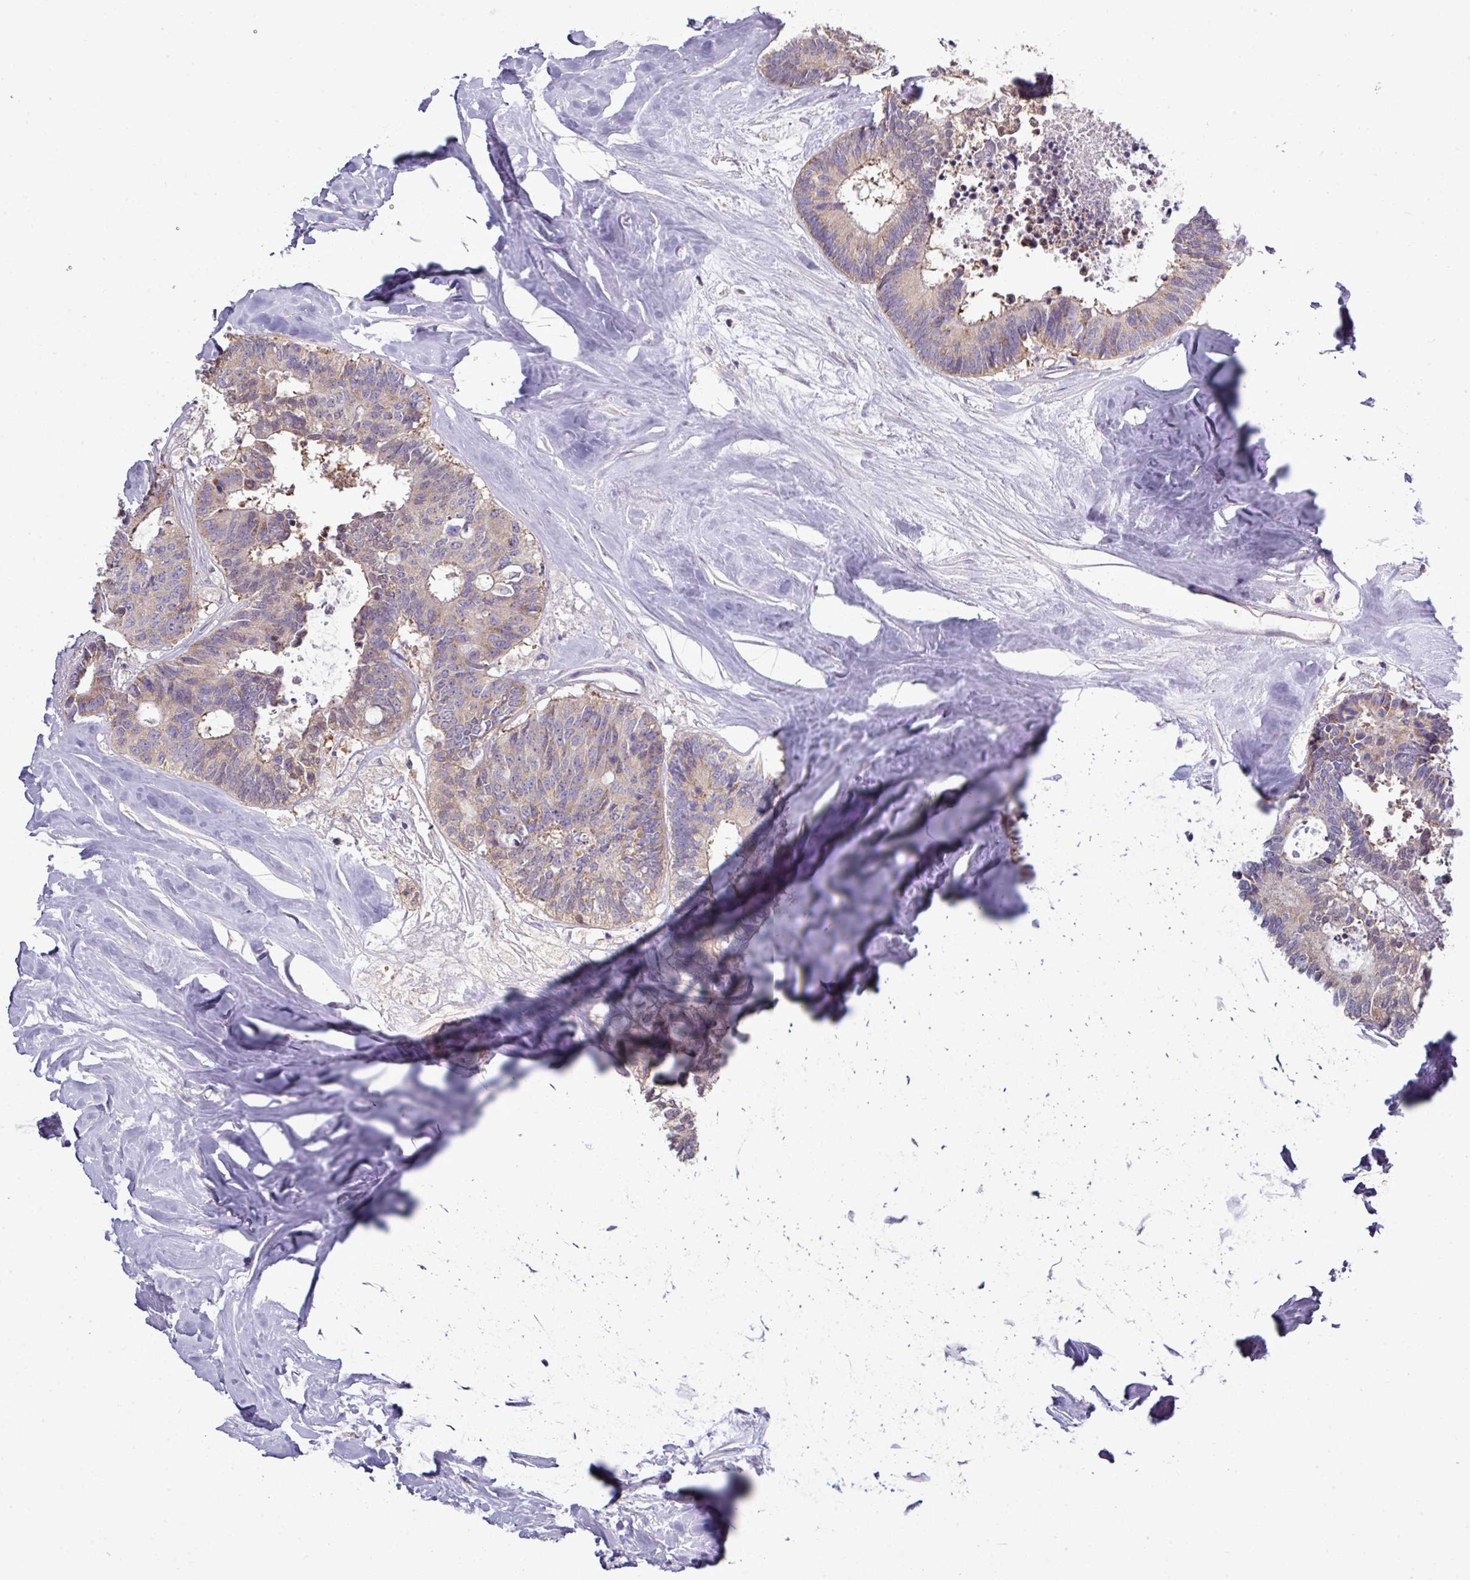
{"staining": {"intensity": "weak", "quantity": "25%-75%", "location": "cytoplasmic/membranous"}, "tissue": "colorectal cancer", "cell_type": "Tumor cells", "image_type": "cancer", "snomed": [{"axis": "morphology", "description": "Adenocarcinoma, NOS"}, {"axis": "topography", "description": "Colon"}, {"axis": "topography", "description": "Rectum"}], "caption": "Colorectal adenocarcinoma stained with immunohistochemistry (IHC) exhibits weak cytoplasmic/membranous expression in about 25%-75% of tumor cells.", "gene": "AGAP5", "patient": {"sex": "male", "age": 57}}